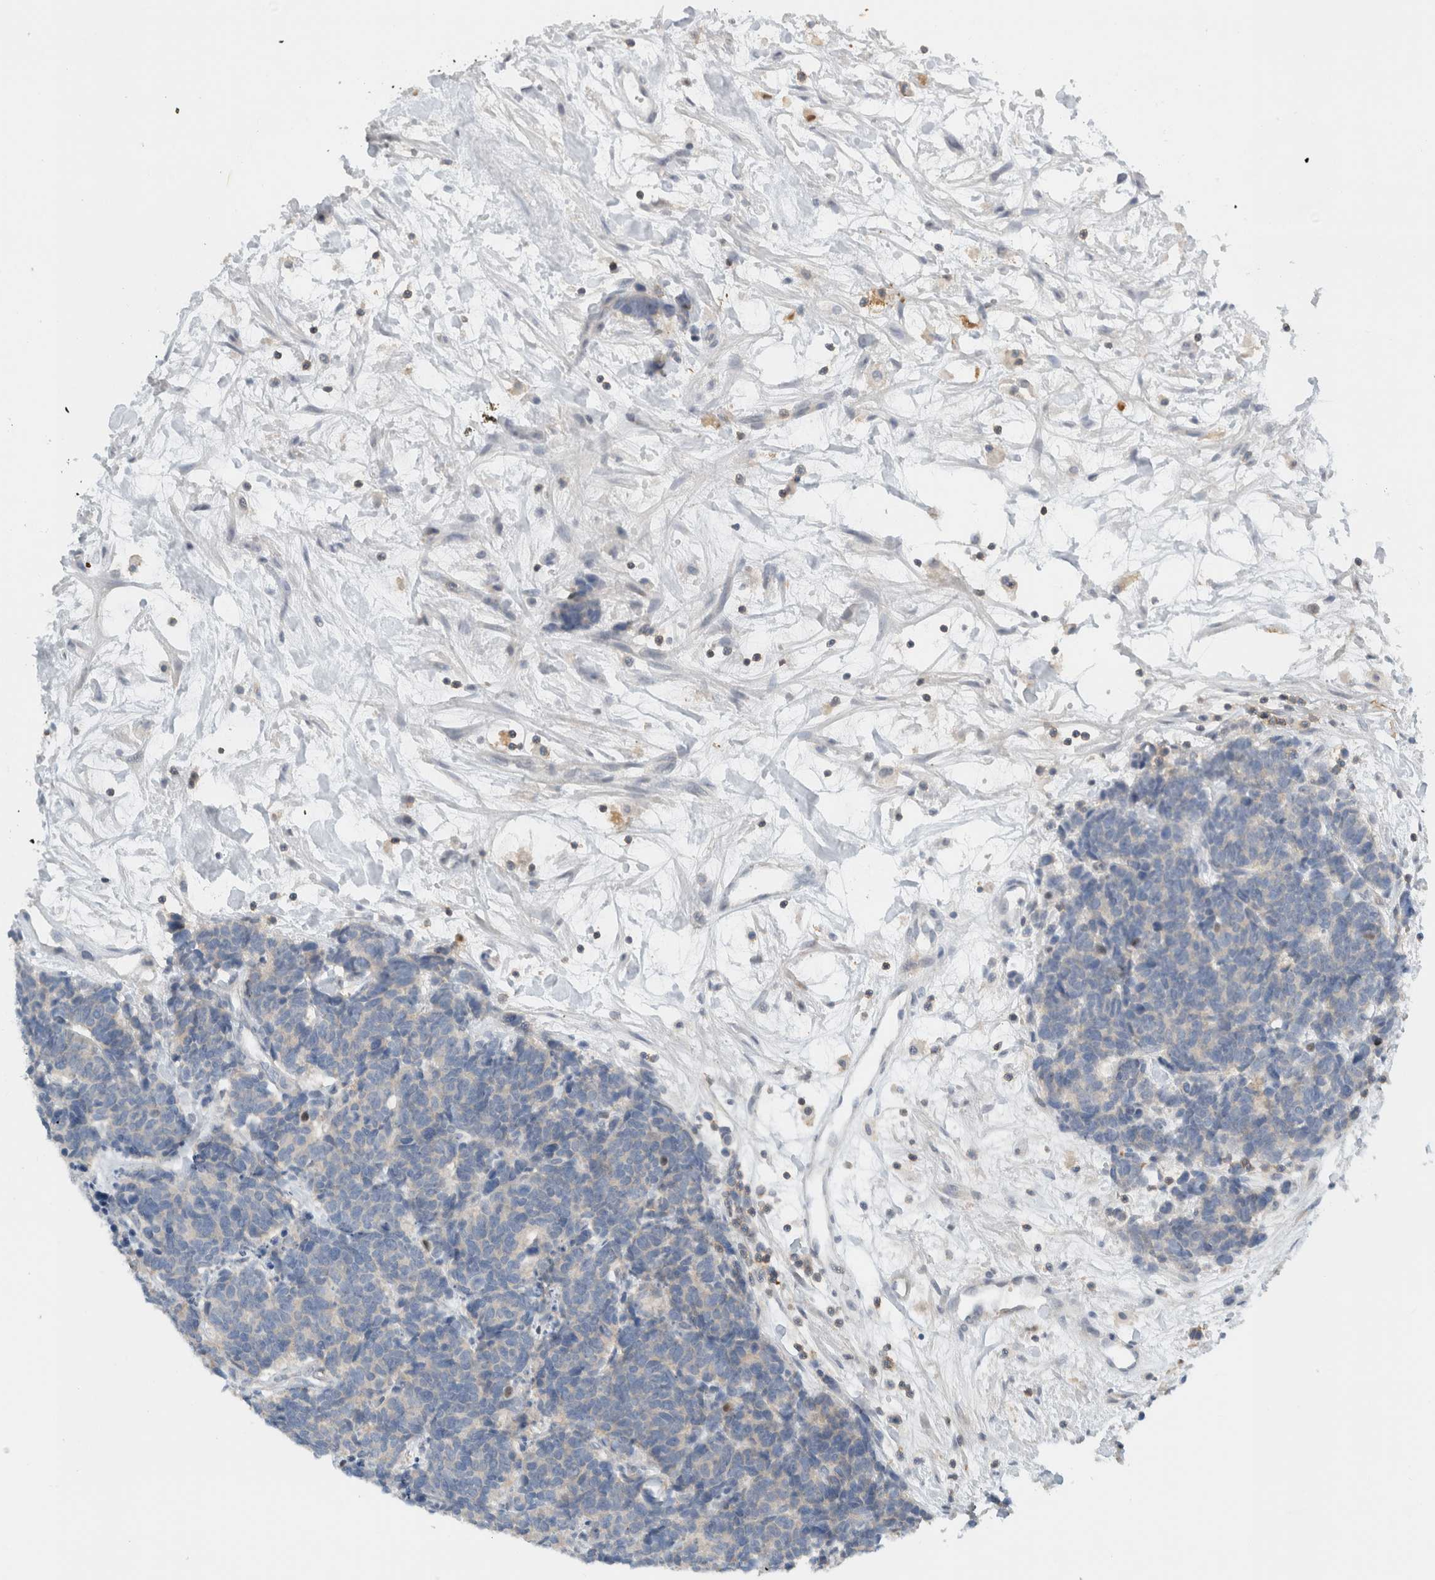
{"staining": {"intensity": "negative", "quantity": "none", "location": "none"}, "tissue": "carcinoid", "cell_type": "Tumor cells", "image_type": "cancer", "snomed": [{"axis": "morphology", "description": "Carcinoma, NOS"}, {"axis": "morphology", "description": "Carcinoid, malignant, NOS"}, {"axis": "topography", "description": "Urinary bladder"}], "caption": "This is an immunohistochemistry image of carcinoma. There is no staining in tumor cells.", "gene": "ERCC6L2", "patient": {"sex": "male", "age": 57}}